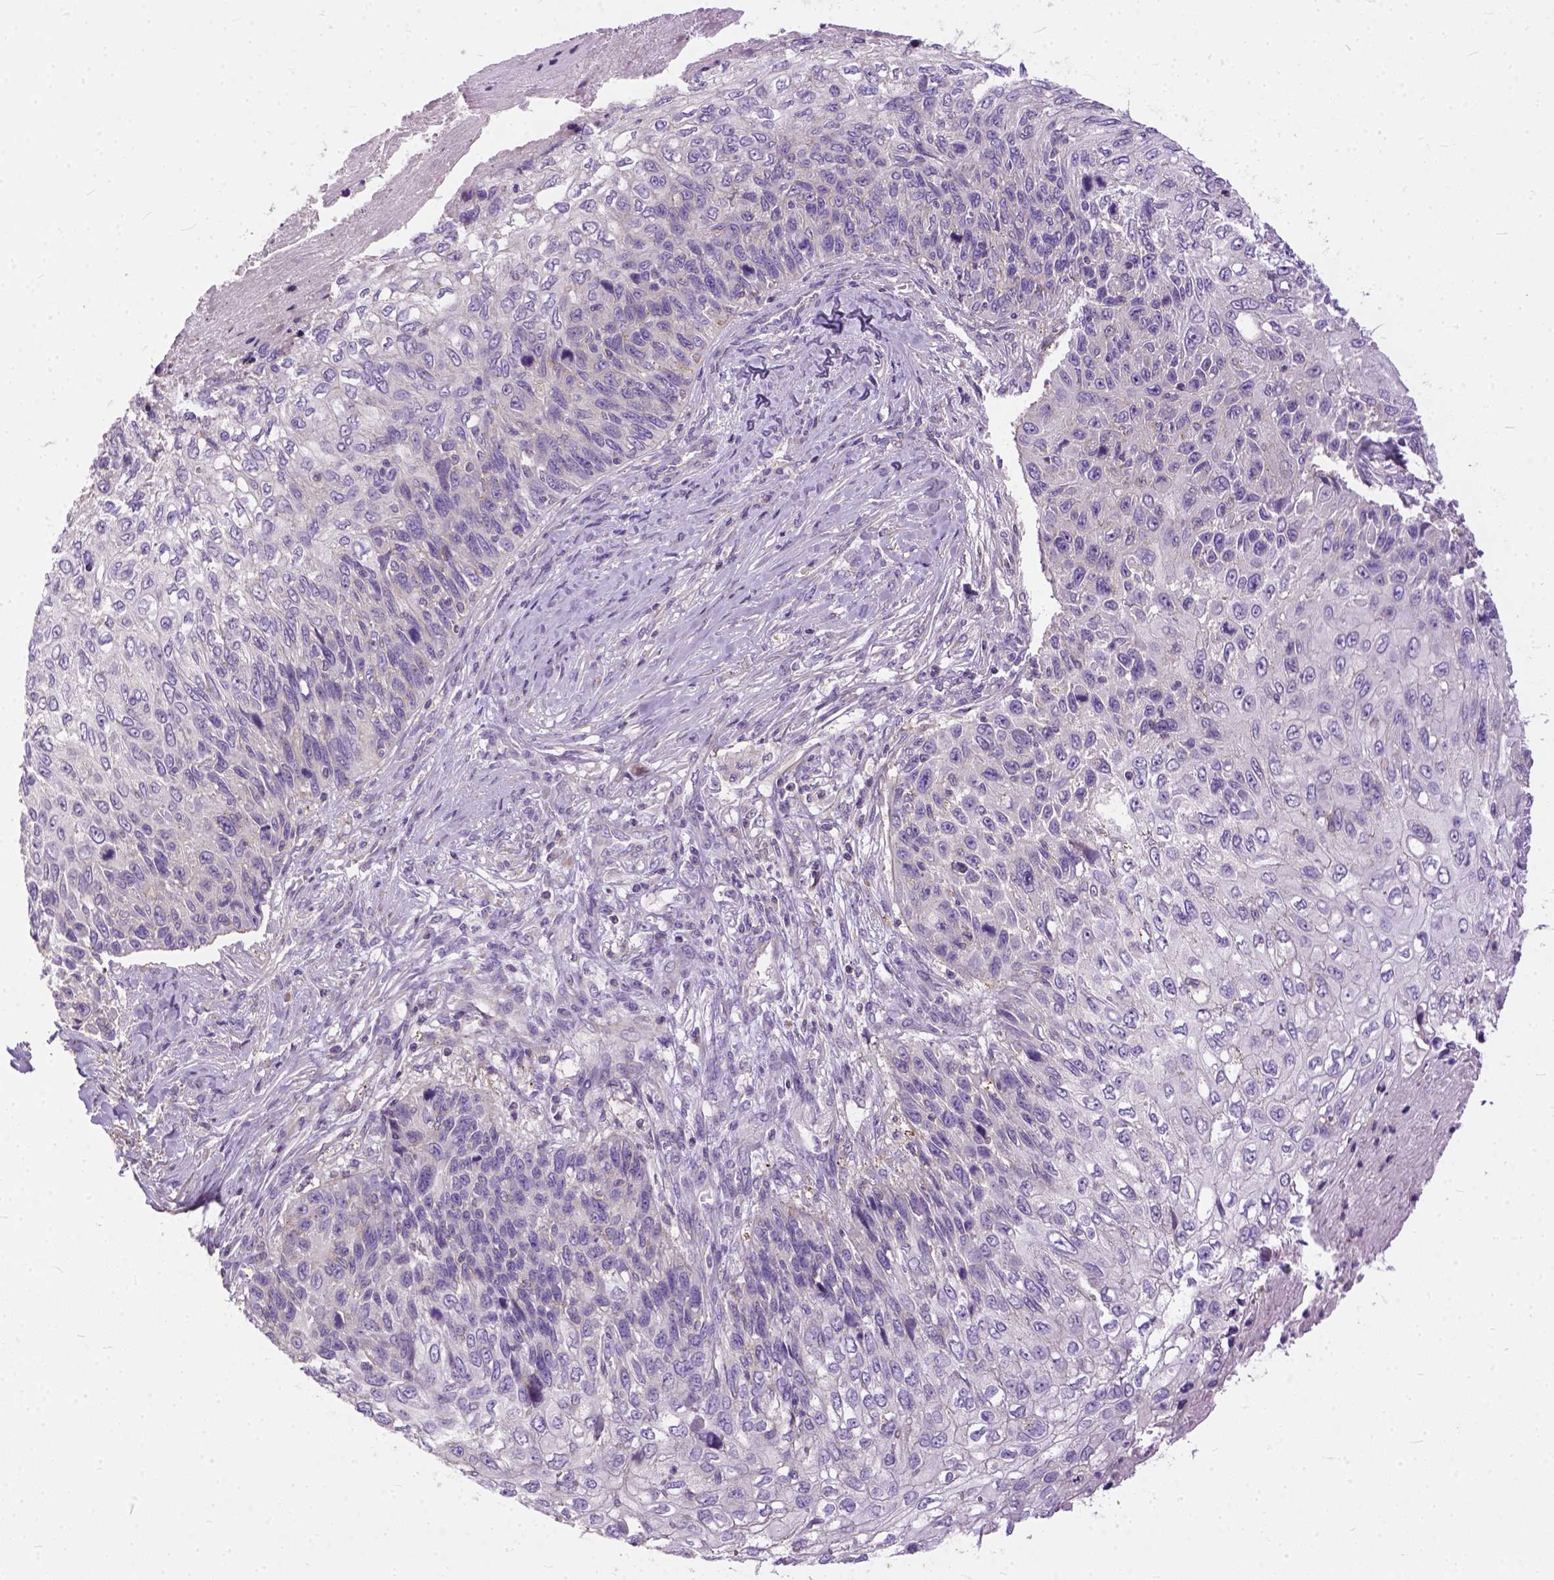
{"staining": {"intensity": "negative", "quantity": "none", "location": "none"}, "tissue": "skin cancer", "cell_type": "Tumor cells", "image_type": "cancer", "snomed": [{"axis": "morphology", "description": "Squamous cell carcinoma, NOS"}, {"axis": "topography", "description": "Skin"}], "caption": "This is an immunohistochemistry histopathology image of human skin cancer (squamous cell carcinoma). There is no staining in tumor cells.", "gene": "BANF2", "patient": {"sex": "male", "age": 92}}